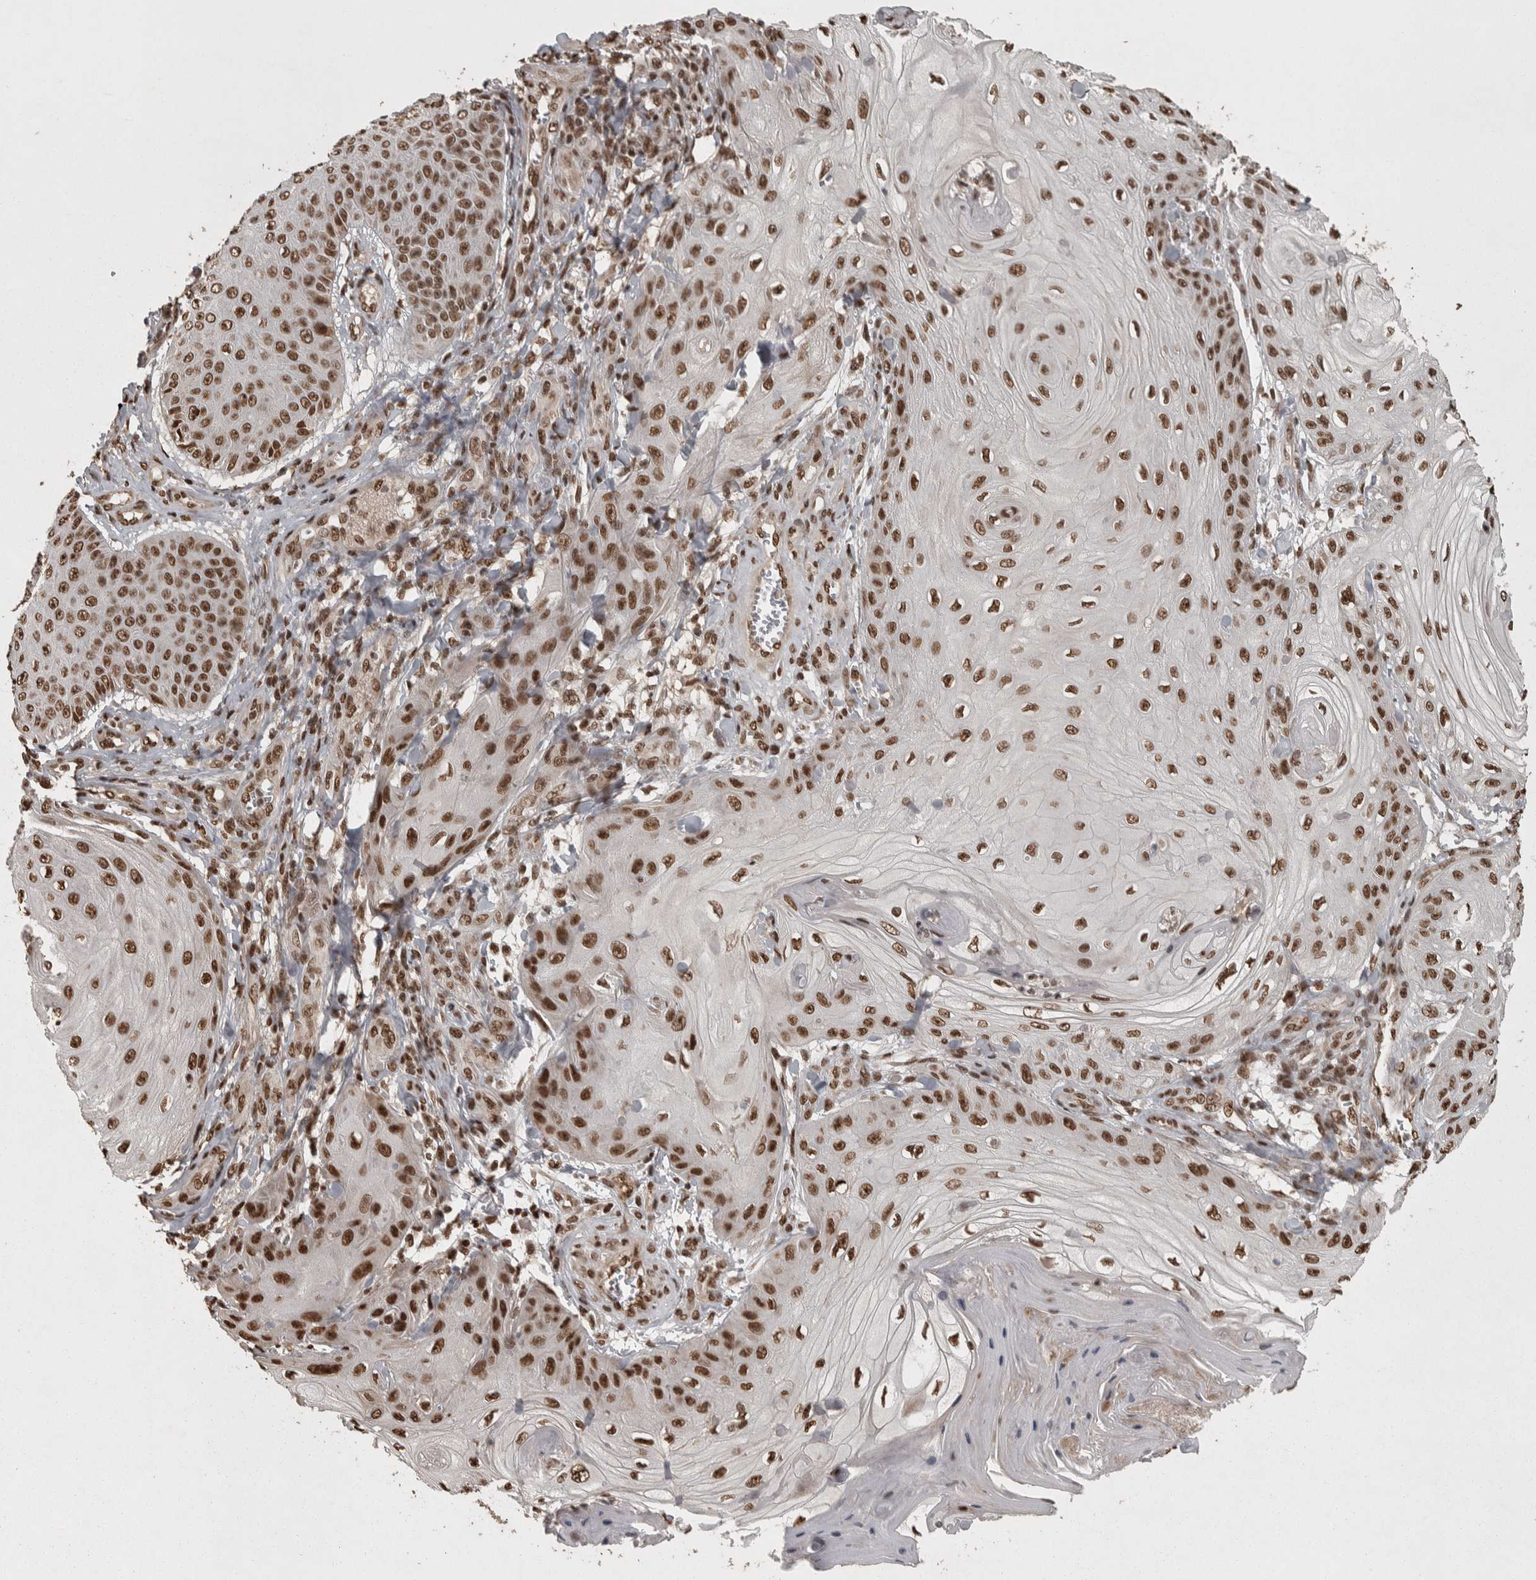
{"staining": {"intensity": "strong", "quantity": ">75%", "location": "nuclear"}, "tissue": "skin cancer", "cell_type": "Tumor cells", "image_type": "cancer", "snomed": [{"axis": "morphology", "description": "Squamous cell carcinoma, NOS"}, {"axis": "topography", "description": "Skin"}], "caption": "A high-resolution histopathology image shows immunohistochemistry (IHC) staining of skin cancer, which shows strong nuclear expression in about >75% of tumor cells. The protein is shown in brown color, while the nuclei are stained blue.", "gene": "ZFHX4", "patient": {"sex": "male", "age": 74}}